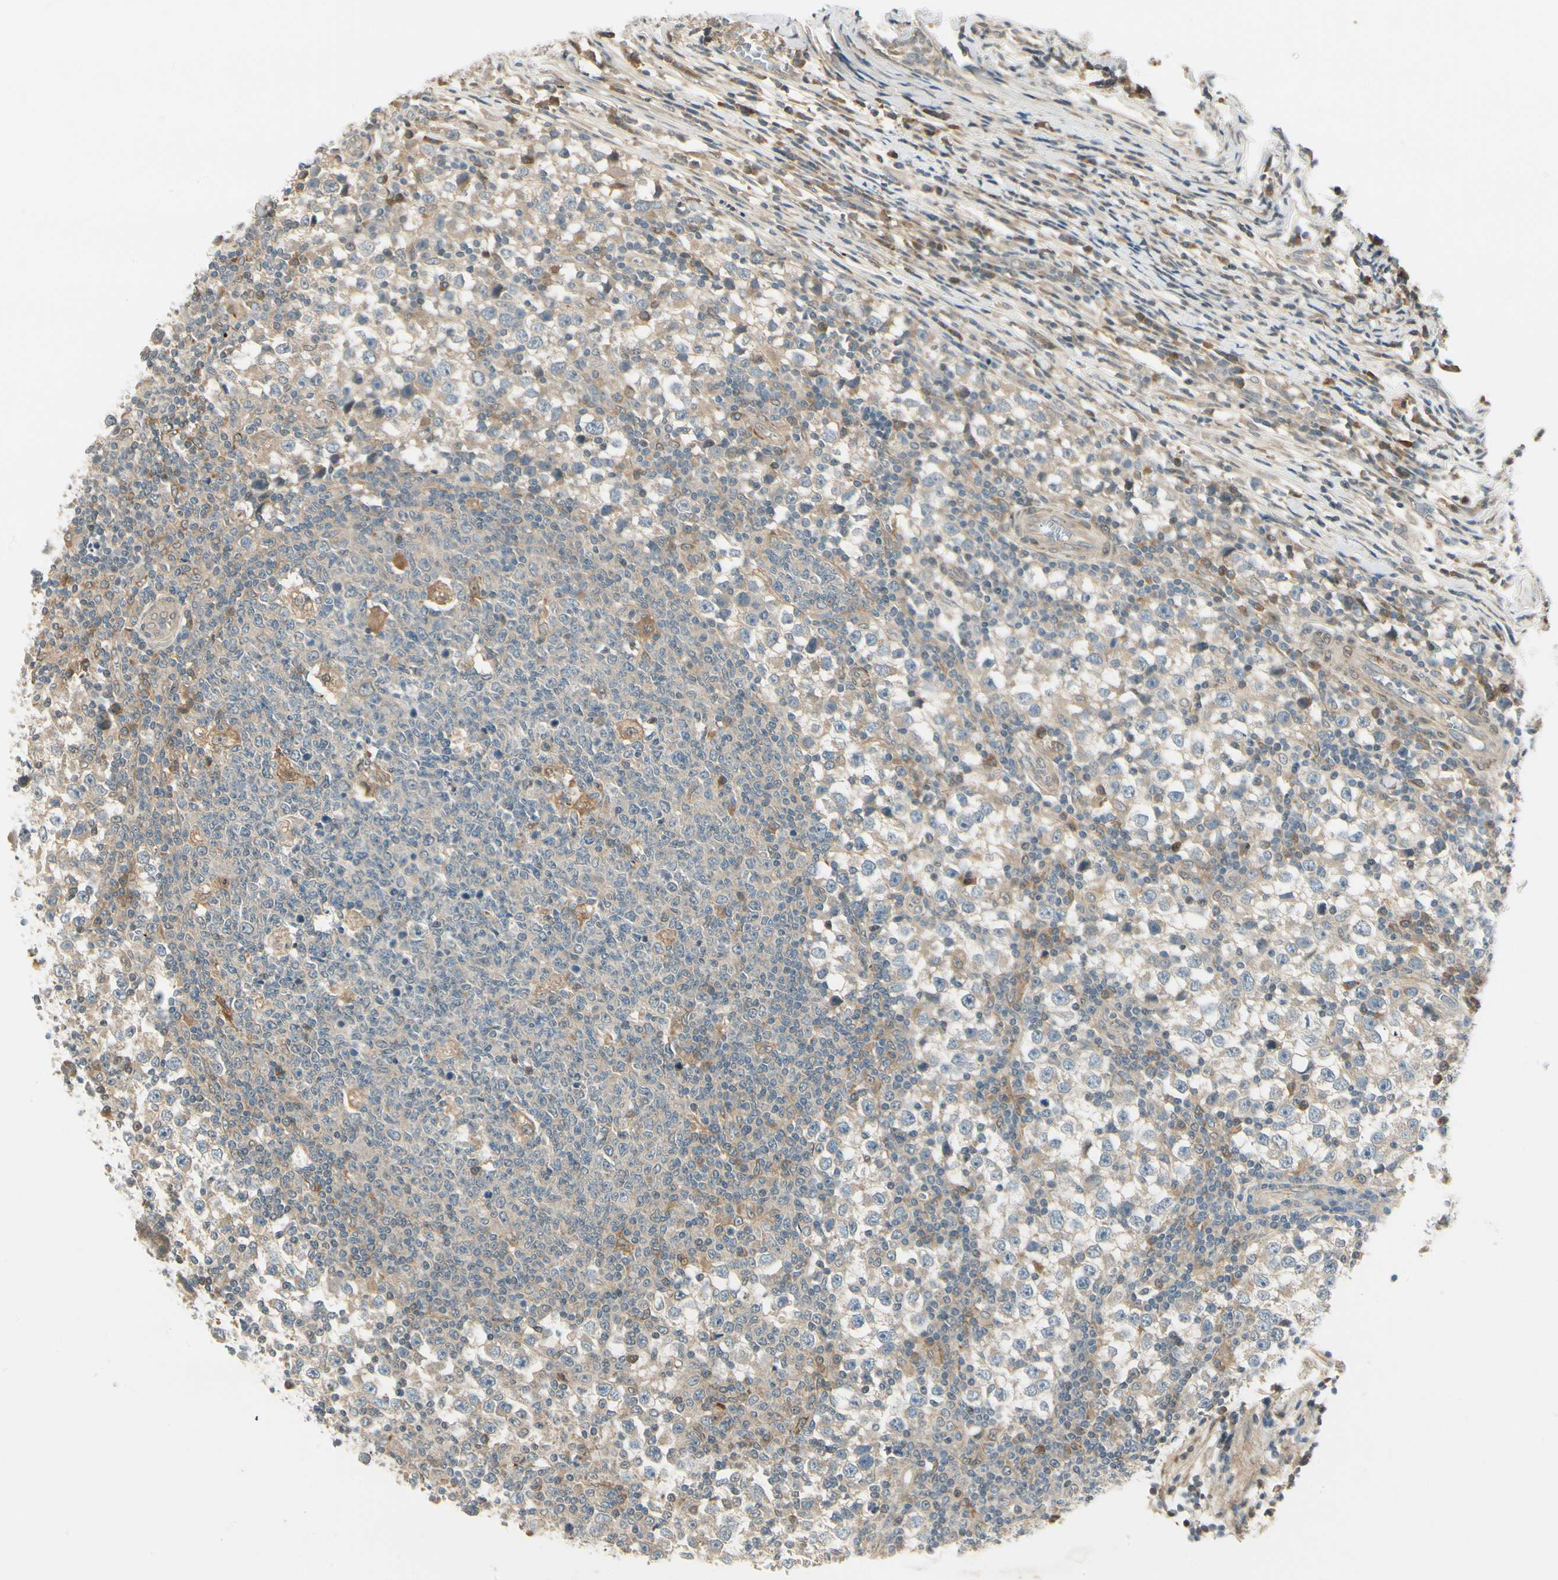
{"staining": {"intensity": "weak", "quantity": "25%-75%", "location": "cytoplasmic/membranous"}, "tissue": "testis cancer", "cell_type": "Tumor cells", "image_type": "cancer", "snomed": [{"axis": "morphology", "description": "Seminoma, NOS"}, {"axis": "topography", "description": "Testis"}], "caption": "A low amount of weak cytoplasmic/membranous expression is appreciated in about 25%-75% of tumor cells in seminoma (testis) tissue. The protein of interest is shown in brown color, while the nuclei are stained blue.", "gene": "EPHB3", "patient": {"sex": "male", "age": 65}}